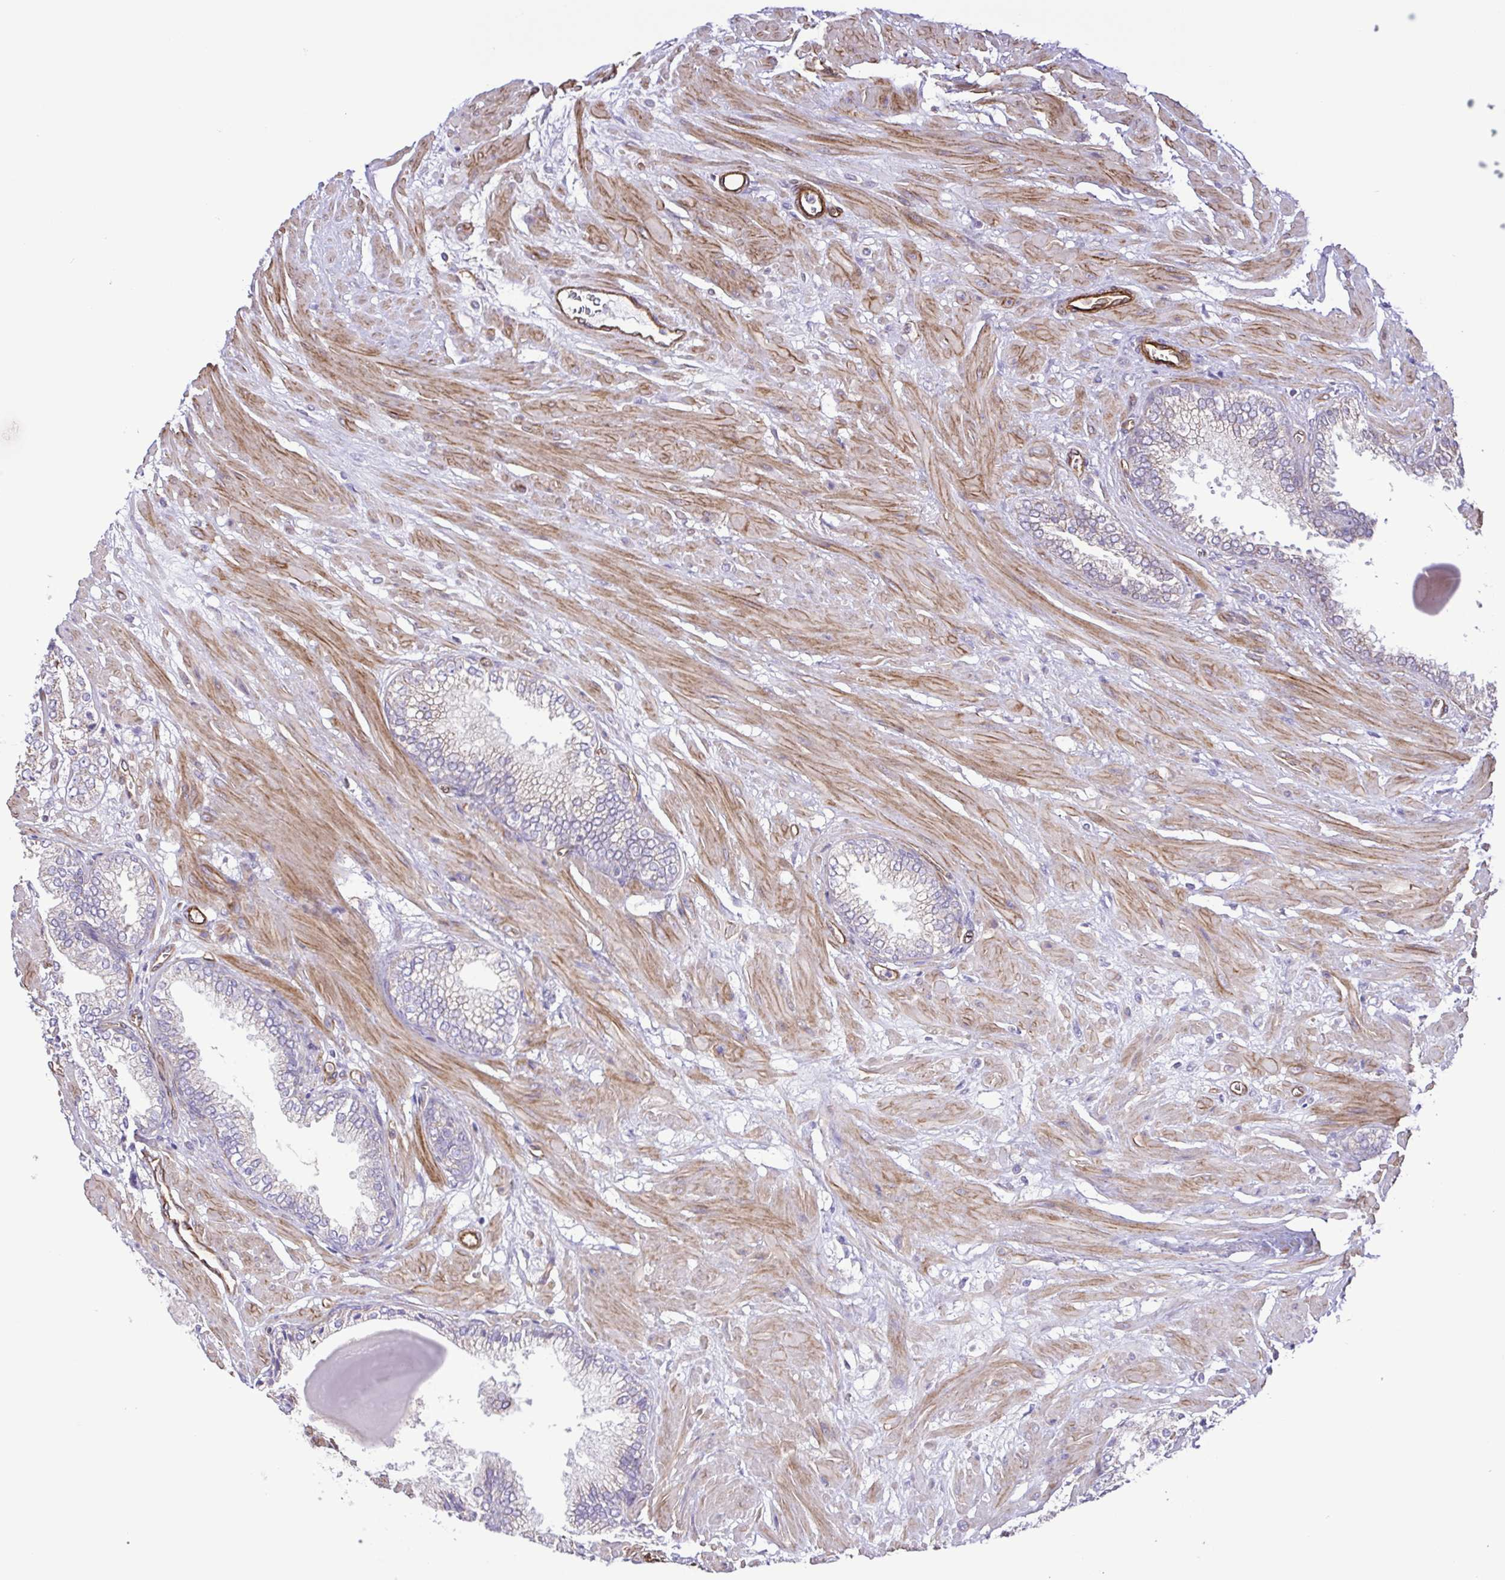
{"staining": {"intensity": "weak", "quantity": "<25%", "location": "cytoplasmic/membranous"}, "tissue": "prostate cancer", "cell_type": "Tumor cells", "image_type": "cancer", "snomed": [{"axis": "morphology", "description": "Adenocarcinoma, High grade"}, {"axis": "topography", "description": "Prostate"}], "caption": "High power microscopy histopathology image of an immunohistochemistry micrograph of prostate cancer, revealing no significant expression in tumor cells. (DAB immunohistochemistry with hematoxylin counter stain).", "gene": "FLT1", "patient": {"sex": "male", "age": 64}}